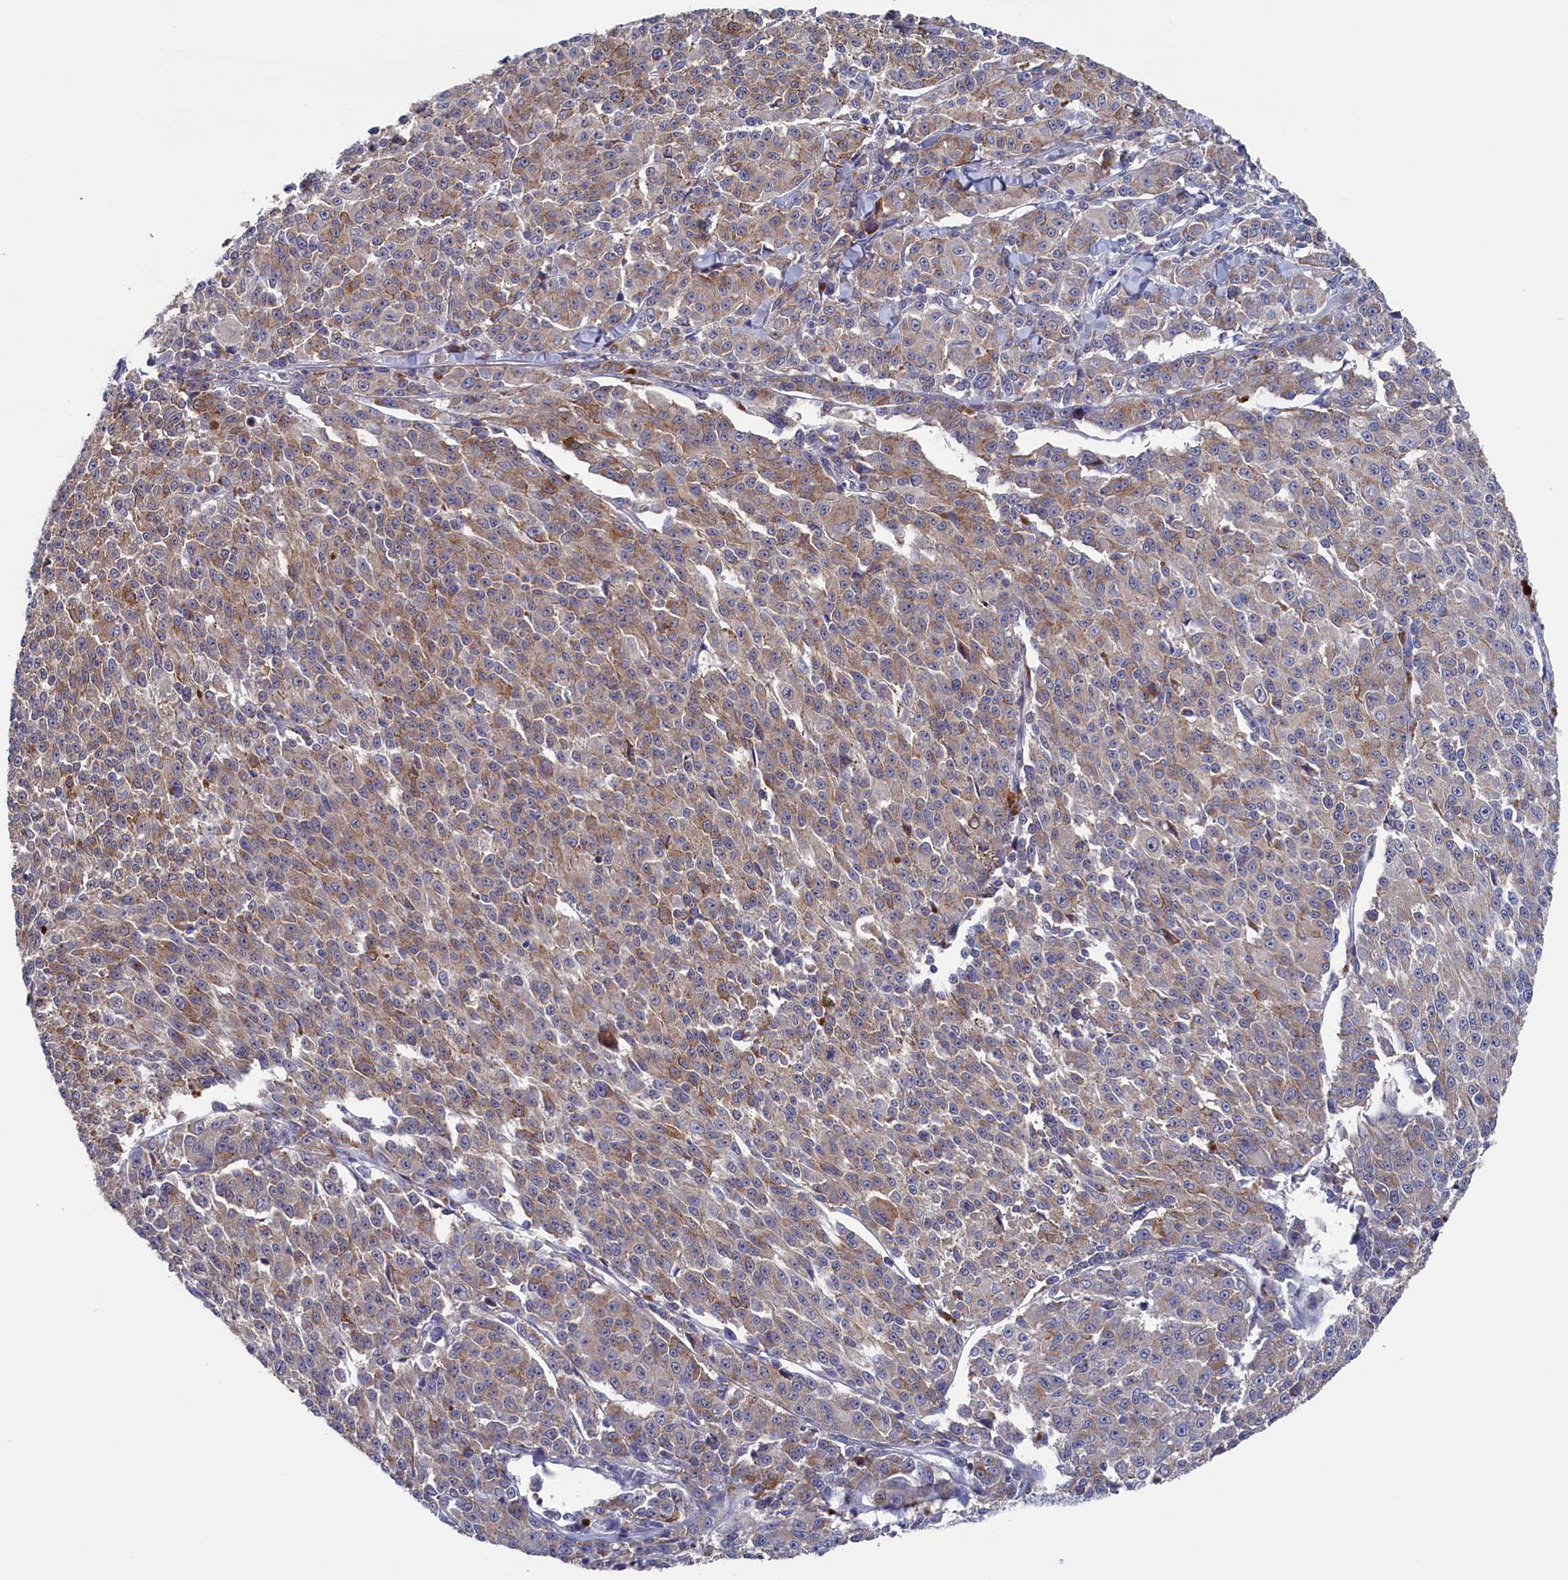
{"staining": {"intensity": "moderate", "quantity": ">75%", "location": "cytoplasmic/membranous"}, "tissue": "melanoma", "cell_type": "Tumor cells", "image_type": "cancer", "snomed": [{"axis": "morphology", "description": "Malignant melanoma, NOS"}, {"axis": "topography", "description": "Skin"}], "caption": "Immunohistochemistry micrograph of neoplastic tissue: human melanoma stained using IHC exhibits medium levels of moderate protein expression localized specifically in the cytoplasmic/membranous of tumor cells, appearing as a cytoplasmic/membranous brown color.", "gene": "SPATA13", "patient": {"sex": "female", "age": 52}}